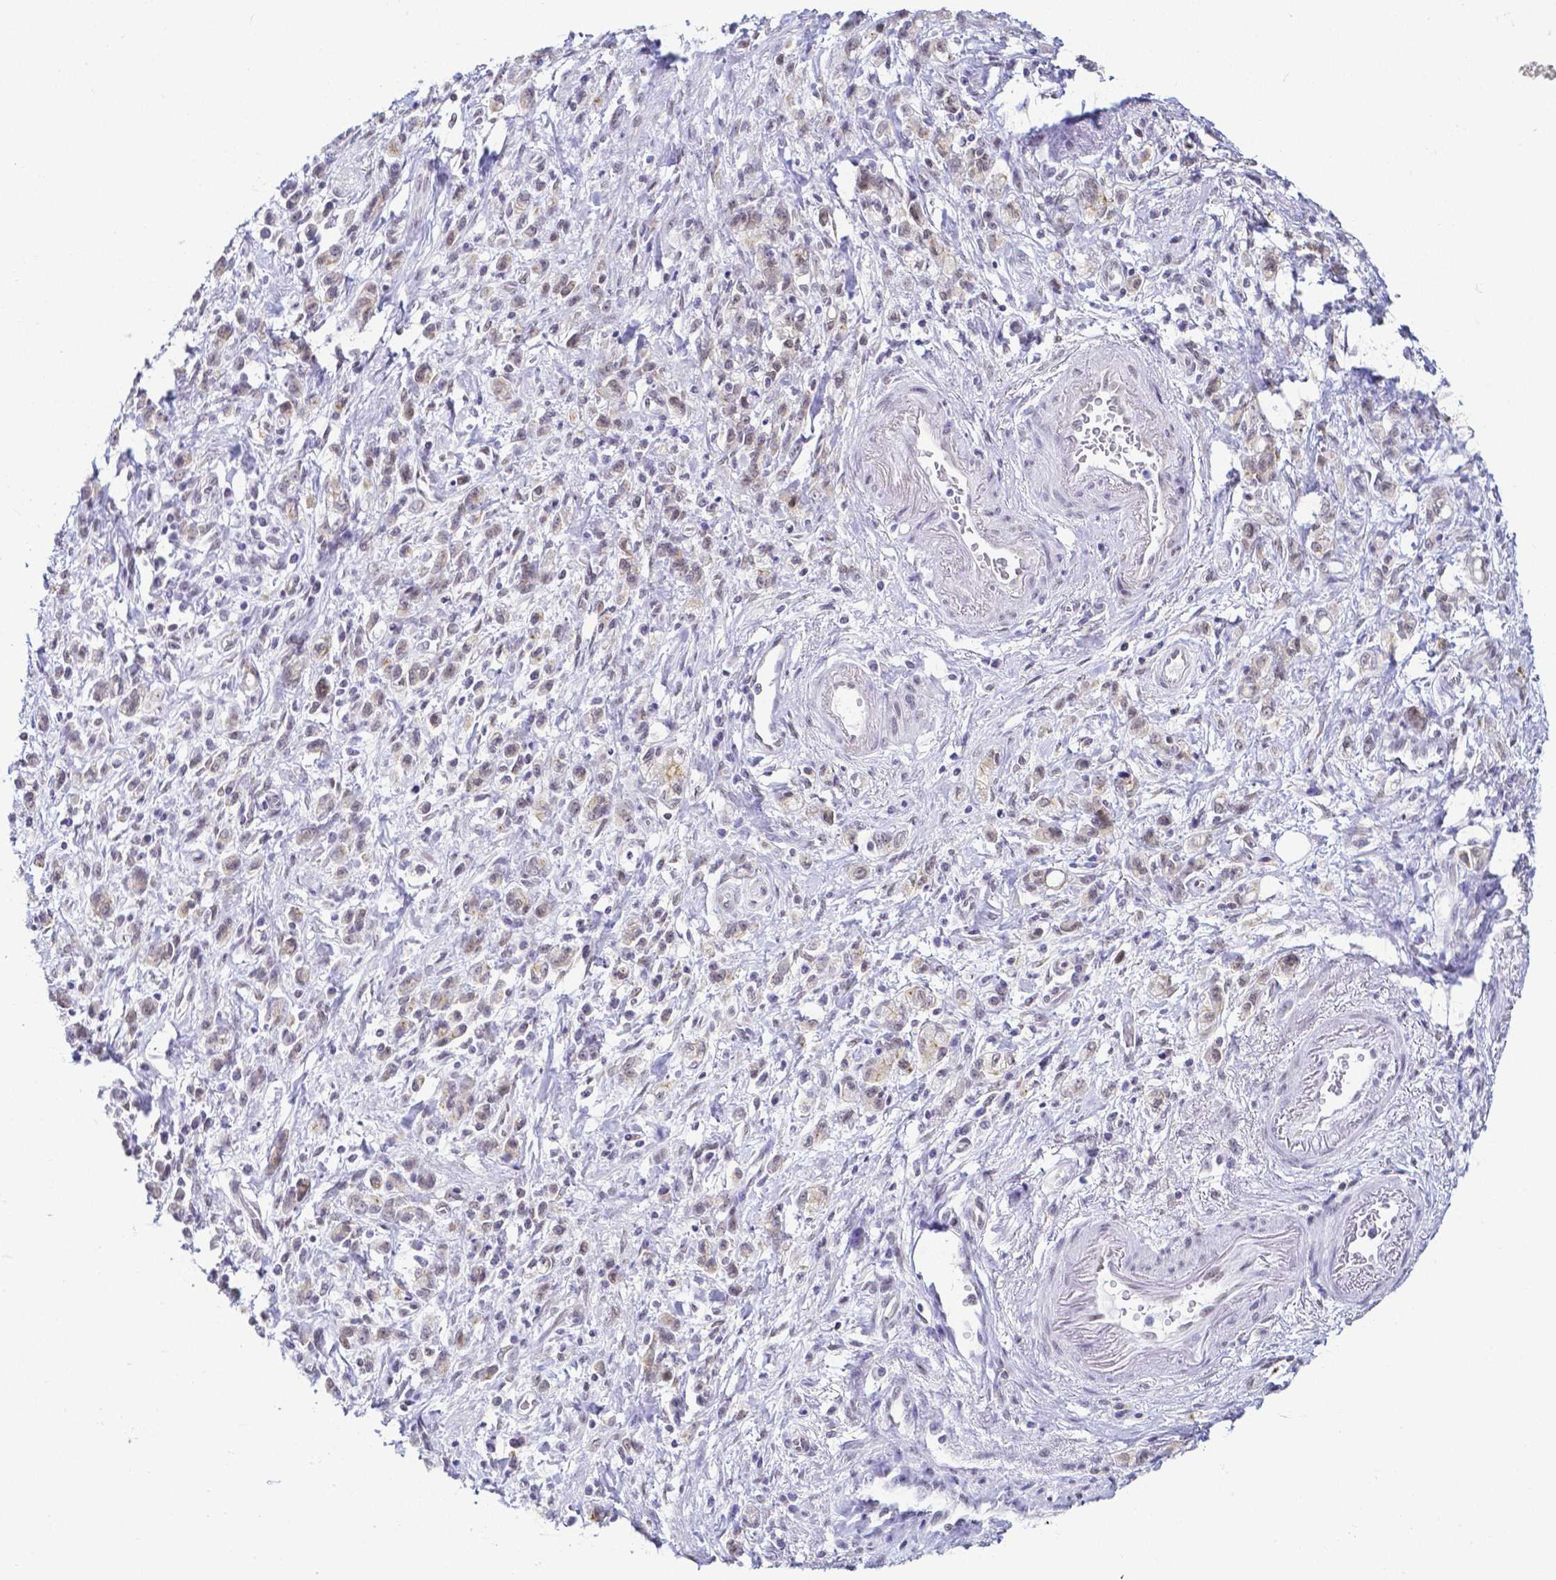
{"staining": {"intensity": "weak", "quantity": "<25%", "location": "nuclear"}, "tissue": "stomach cancer", "cell_type": "Tumor cells", "image_type": "cancer", "snomed": [{"axis": "morphology", "description": "Adenocarcinoma, NOS"}, {"axis": "topography", "description": "Stomach"}], "caption": "Tumor cells are negative for brown protein staining in adenocarcinoma (stomach).", "gene": "FAM83G", "patient": {"sex": "male", "age": 77}}